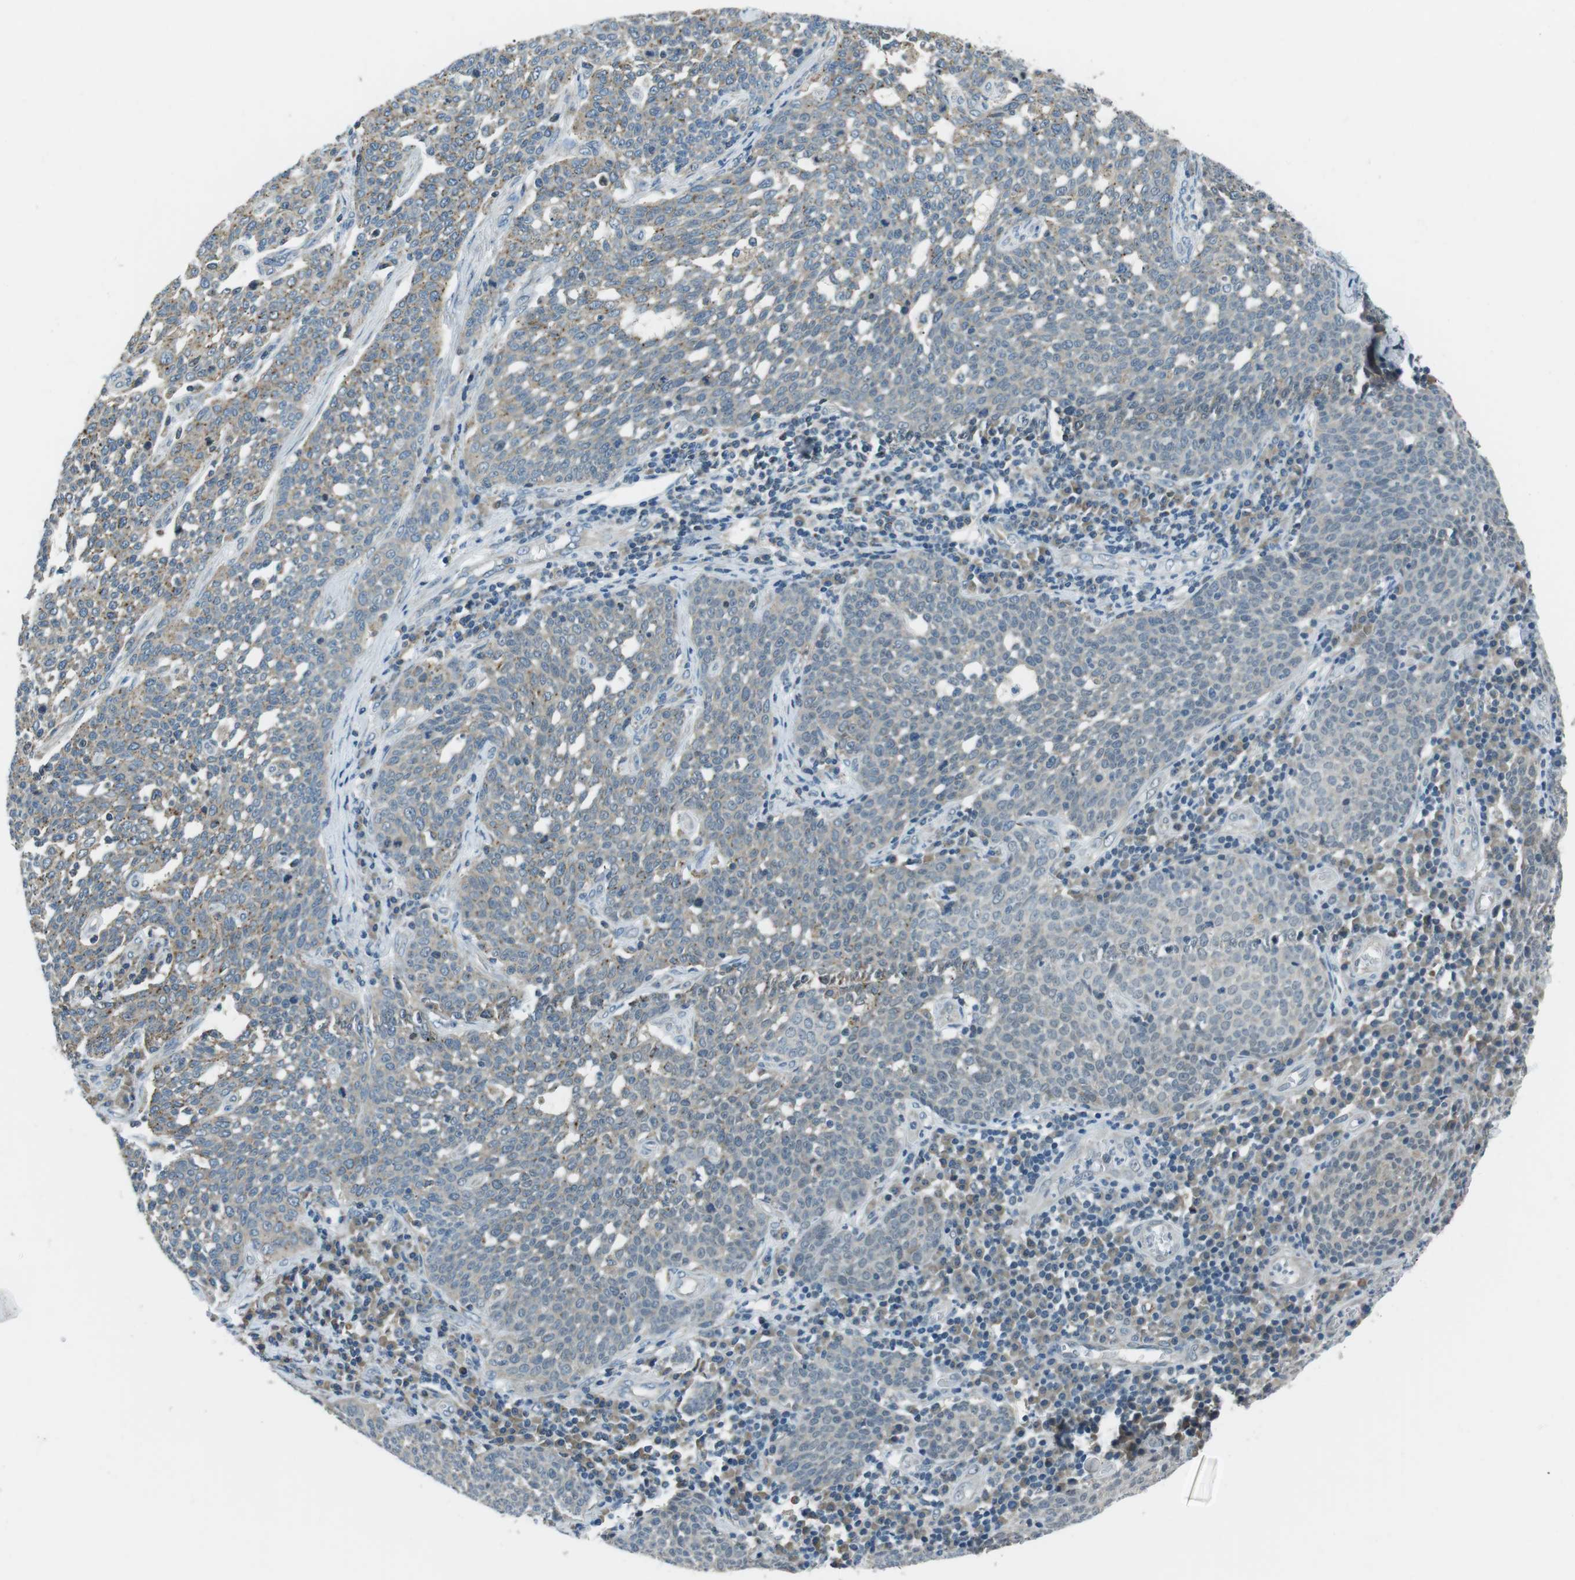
{"staining": {"intensity": "weak", "quantity": "<25%", "location": "cytoplasmic/membranous"}, "tissue": "cervical cancer", "cell_type": "Tumor cells", "image_type": "cancer", "snomed": [{"axis": "morphology", "description": "Squamous cell carcinoma, NOS"}, {"axis": "topography", "description": "Cervix"}], "caption": "An image of cervical cancer (squamous cell carcinoma) stained for a protein demonstrates no brown staining in tumor cells. (DAB (3,3'-diaminobenzidine) IHC with hematoxylin counter stain).", "gene": "FAM3B", "patient": {"sex": "female", "age": 34}}